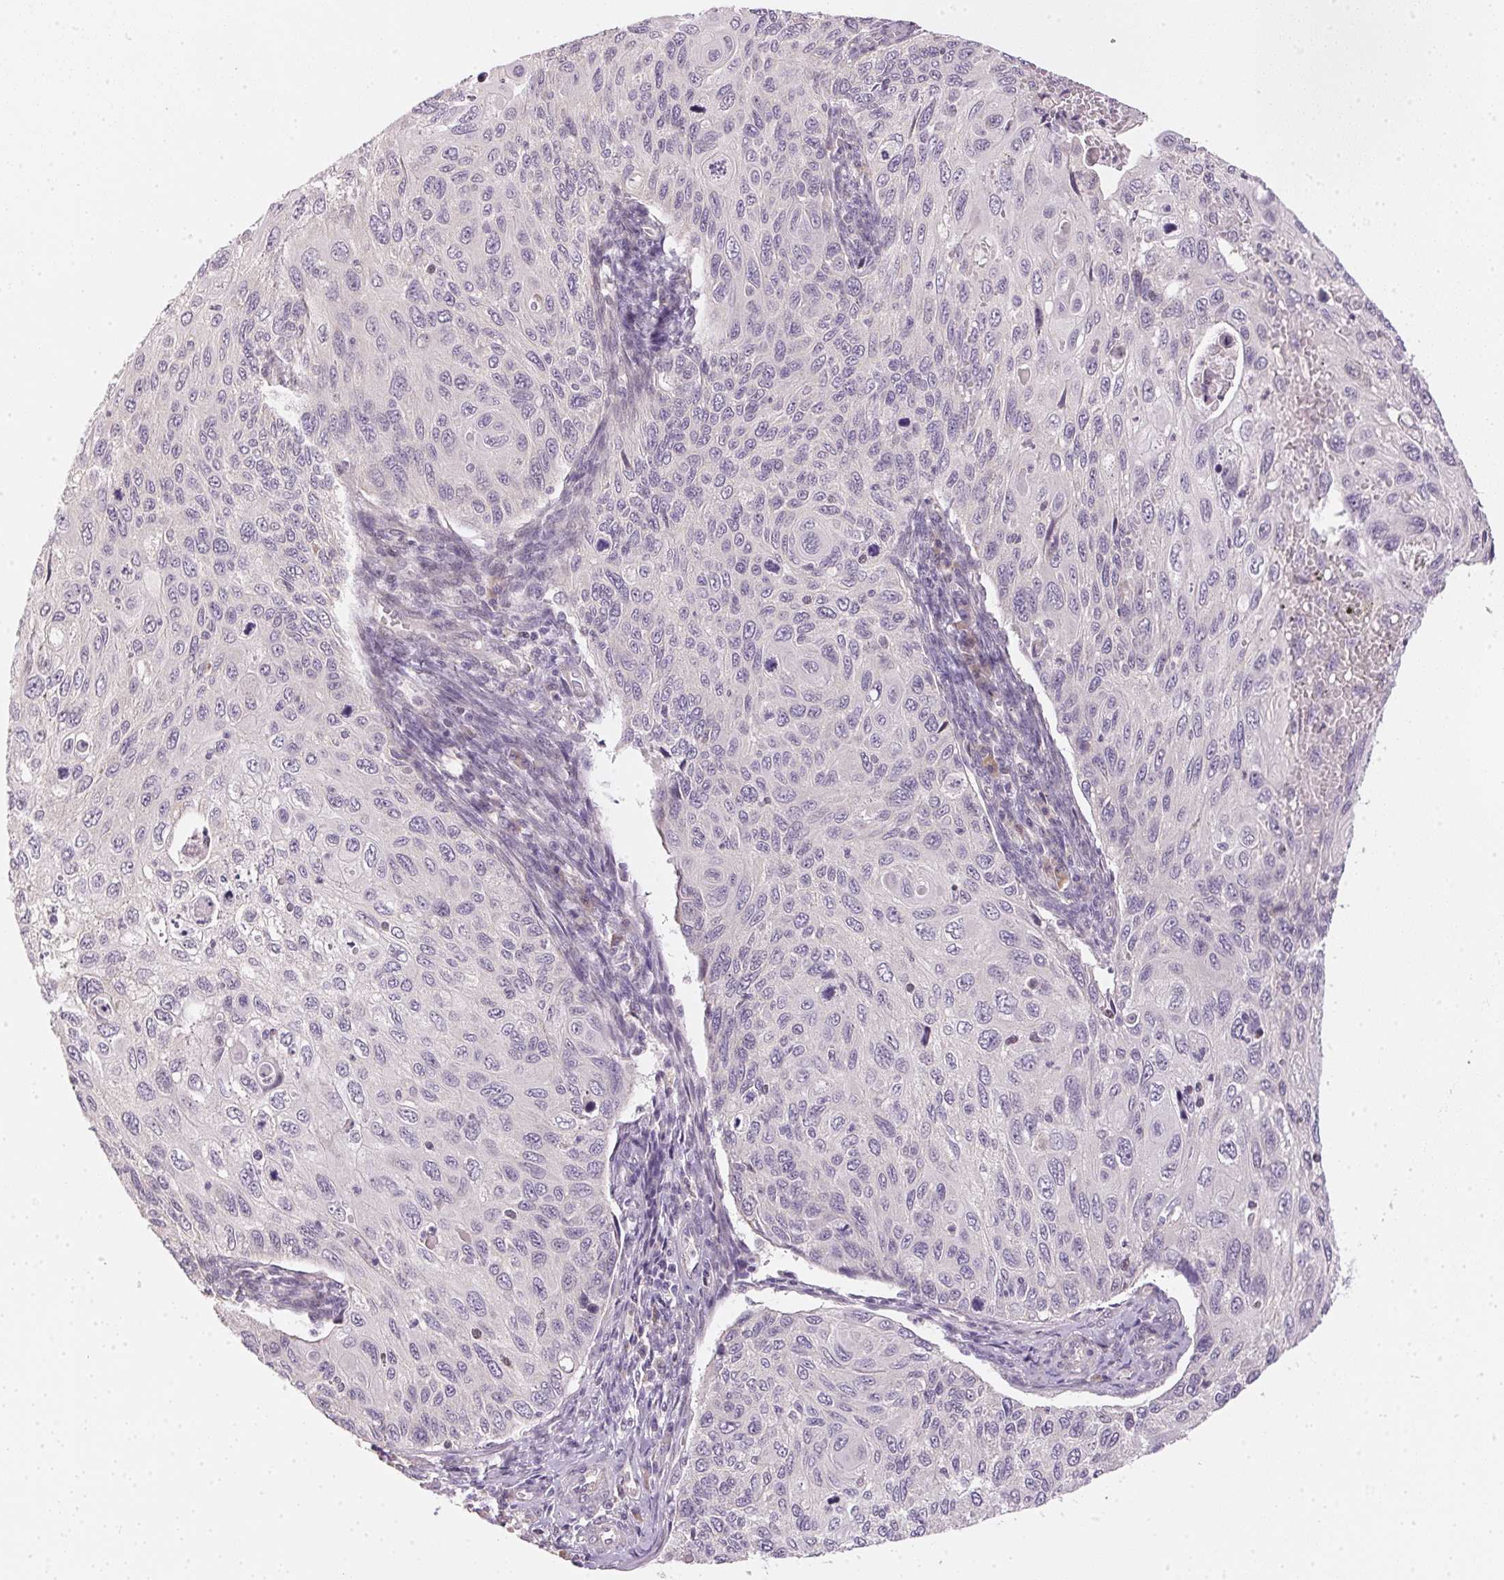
{"staining": {"intensity": "negative", "quantity": "none", "location": "none"}, "tissue": "cervical cancer", "cell_type": "Tumor cells", "image_type": "cancer", "snomed": [{"axis": "morphology", "description": "Squamous cell carcinoma, NOS"}, {"axis": "topography", "description": "Cervix"}], "caption": "This is an IHC histopathology image of cervical cancer. There is no staining in tumor cells.", "gene": "TTC23L", "patient": {"sex": "female", "age": 70}}